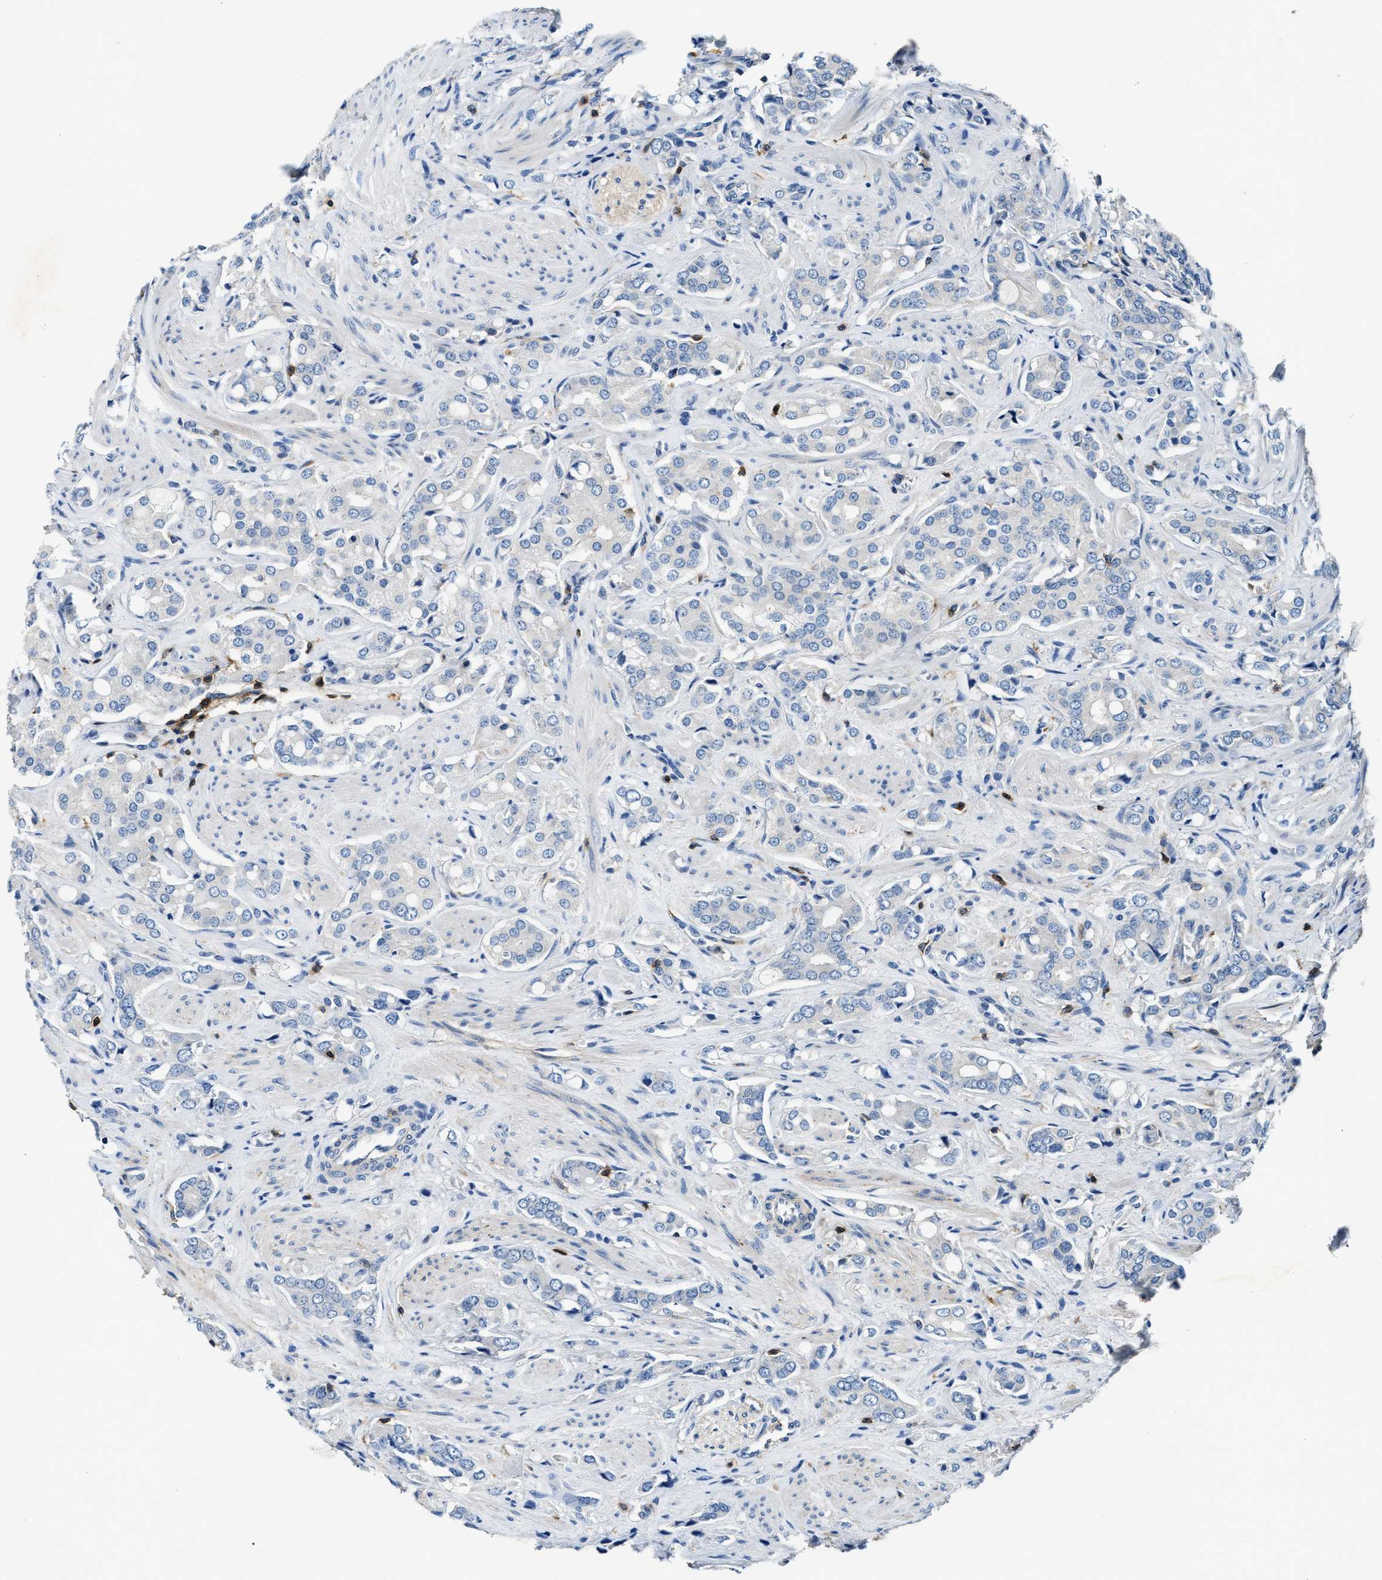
{"staining": {"intensity": "negative", "quantity": "none", "location": "none"}, "tissue": "prostate cancer", "cell_type": "Tumor cells", "image_type": "cancer", "snomed": [{"axis": "morphology", "description": "Adenocarcinoma, High grade"}, {"axis": "topography", "description": "Prostate"}], "caption": "This is an immunohistochemistry micrograph of adenocarcinoma (high-grade) (prostate). There is no expression in tumor cells.", "gene": "MYO1G", "patient": {"sex": "male", "age": 52}}